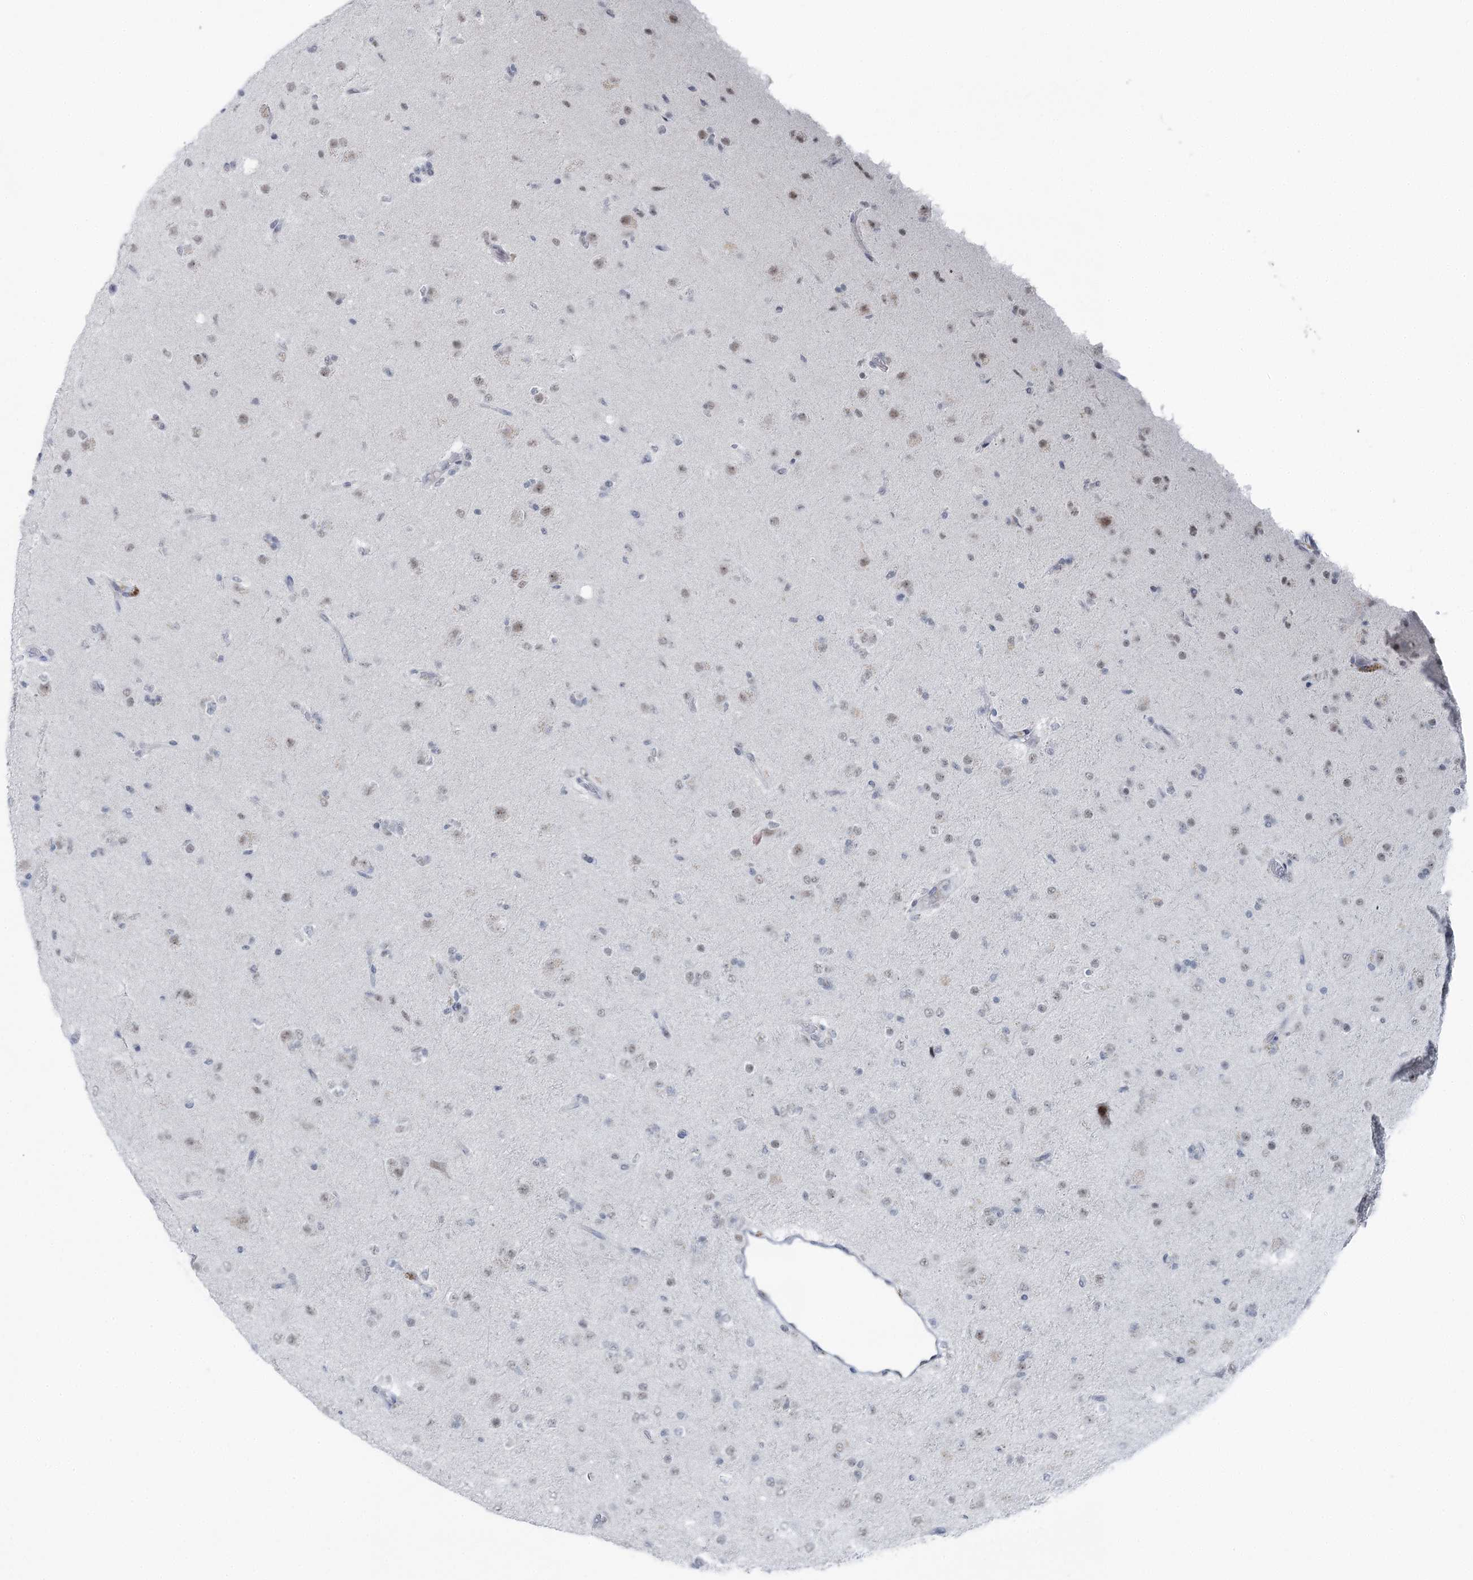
{"staining": {"intensity": "negative", "quantity": "none", "location": "none"}, "tissue": "glioma", "cell_type": "Tumor cells", "image_type": "cancer", "snomed": [{"axis": "morphology", "description": "Glioma, malignant, Low grade"}, {"axis": "topography", "description": "Brain"}], "caption": "Tumor cells are negative for protein expression in human glioma.", "gene": "STEEP1", "patient": {"sex": "male", "age": 65}}